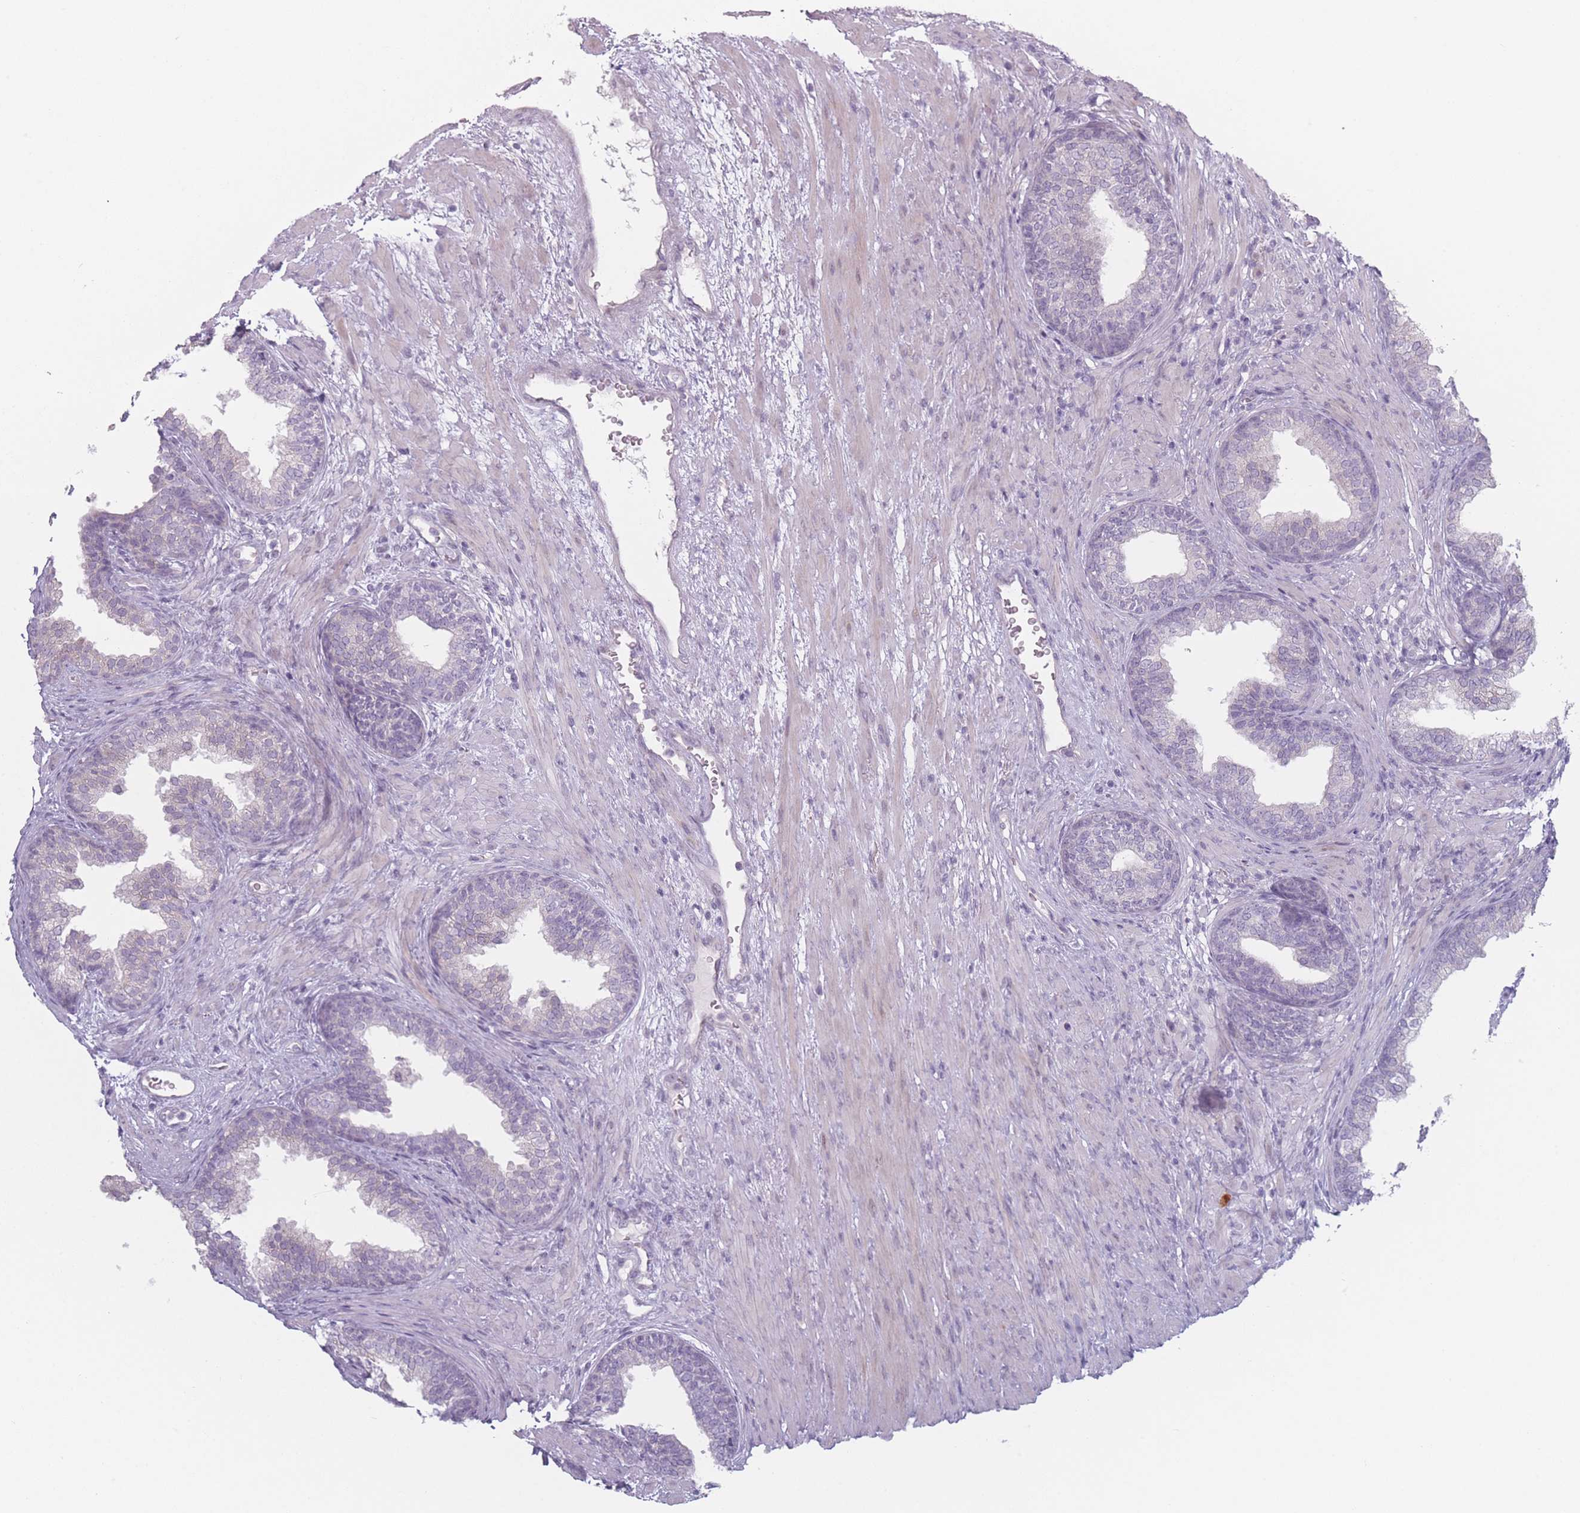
{"staining": {"intensity": "negative", "quantity": "none", "location": "none"}, "tissue": "prostate", "cell_type": "Glandular cells", "image_type": "normal", "snomed": [{"axis": "morphology", "description": "Normal tissue, NOS"}, {"axis": "topography", "description": "Prostate"}], "caption": "There is no significant positivity in glandular cells of prostate. The staining was performed using DAB to visualize the protein expression in brown, while the nuclei were stained in blue with hematoxylin (Magnification: 20x).", "gene": "RASL10B", "patient": {"sex": "male", "age": 76}}